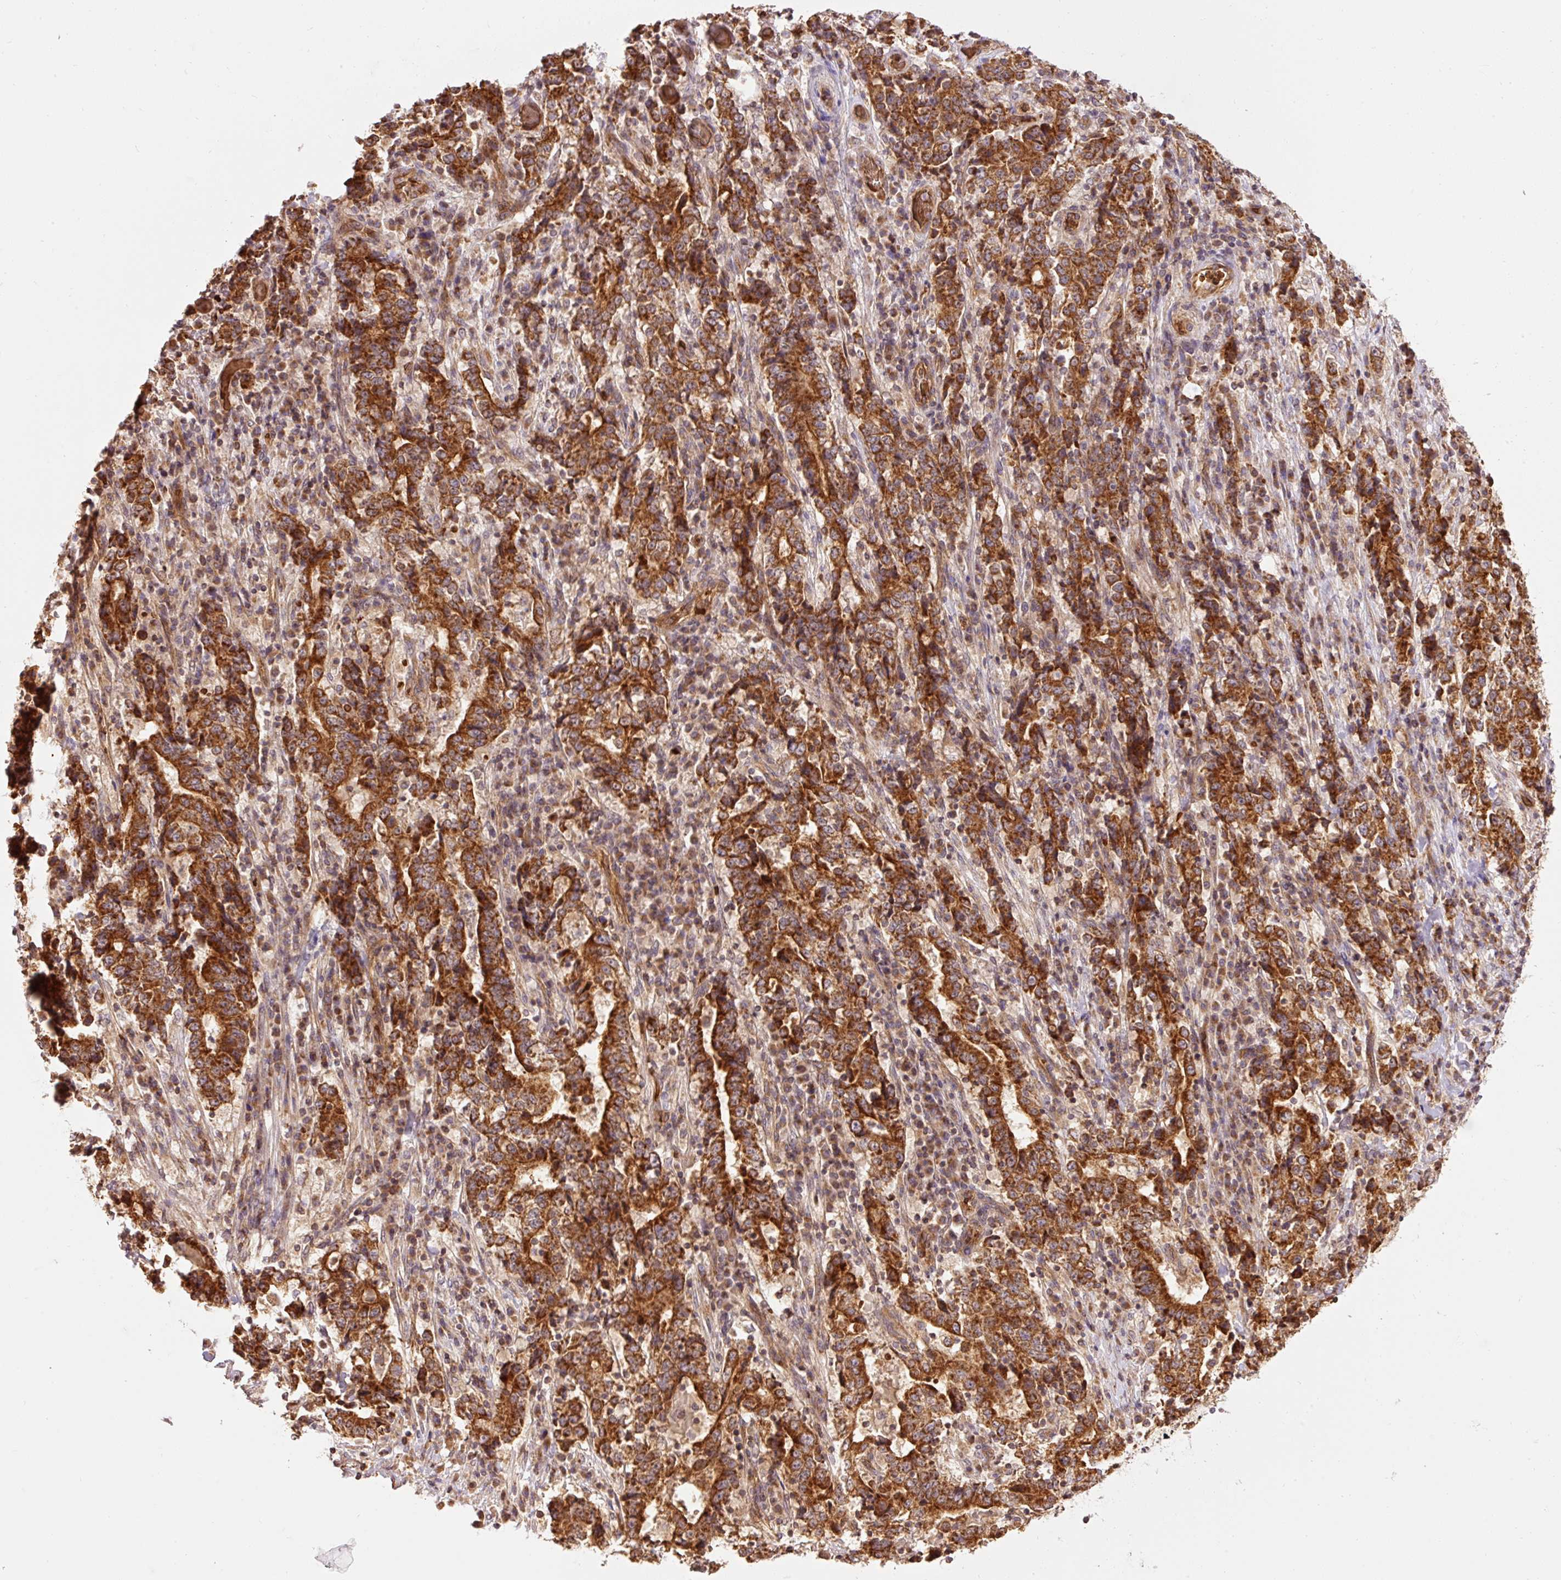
{"staining": {"intensity": "strong", "quantity": ">75%", "location": "cytoplasmic/membranous"}, "tissue": "stomach cancer", "cell_type": "Tumor cells", "image_type": "cancer", "snomed": [{"axis": "morphology", "description": "Normal tissue, NOS"}, {"axis": "morphology", "description": "Adenocarcinoma, NOS"}, {"axis": "topography", "description": "Stomach, upper"}, {"axis": "topography", "description": "Stomach"}], "caption": "High-power microscopy captured an IHC photomicrograph of stomach cancer, revealing strong cytoplasmic/membranous positivity in approximately >75% of tumor cells. (DAB (3,3'-diaminobenzidine) IHC with brightfield microscopy, high magnification).", "gene": "ADCY4", "patient": {"sex": "male", "age": 59}}